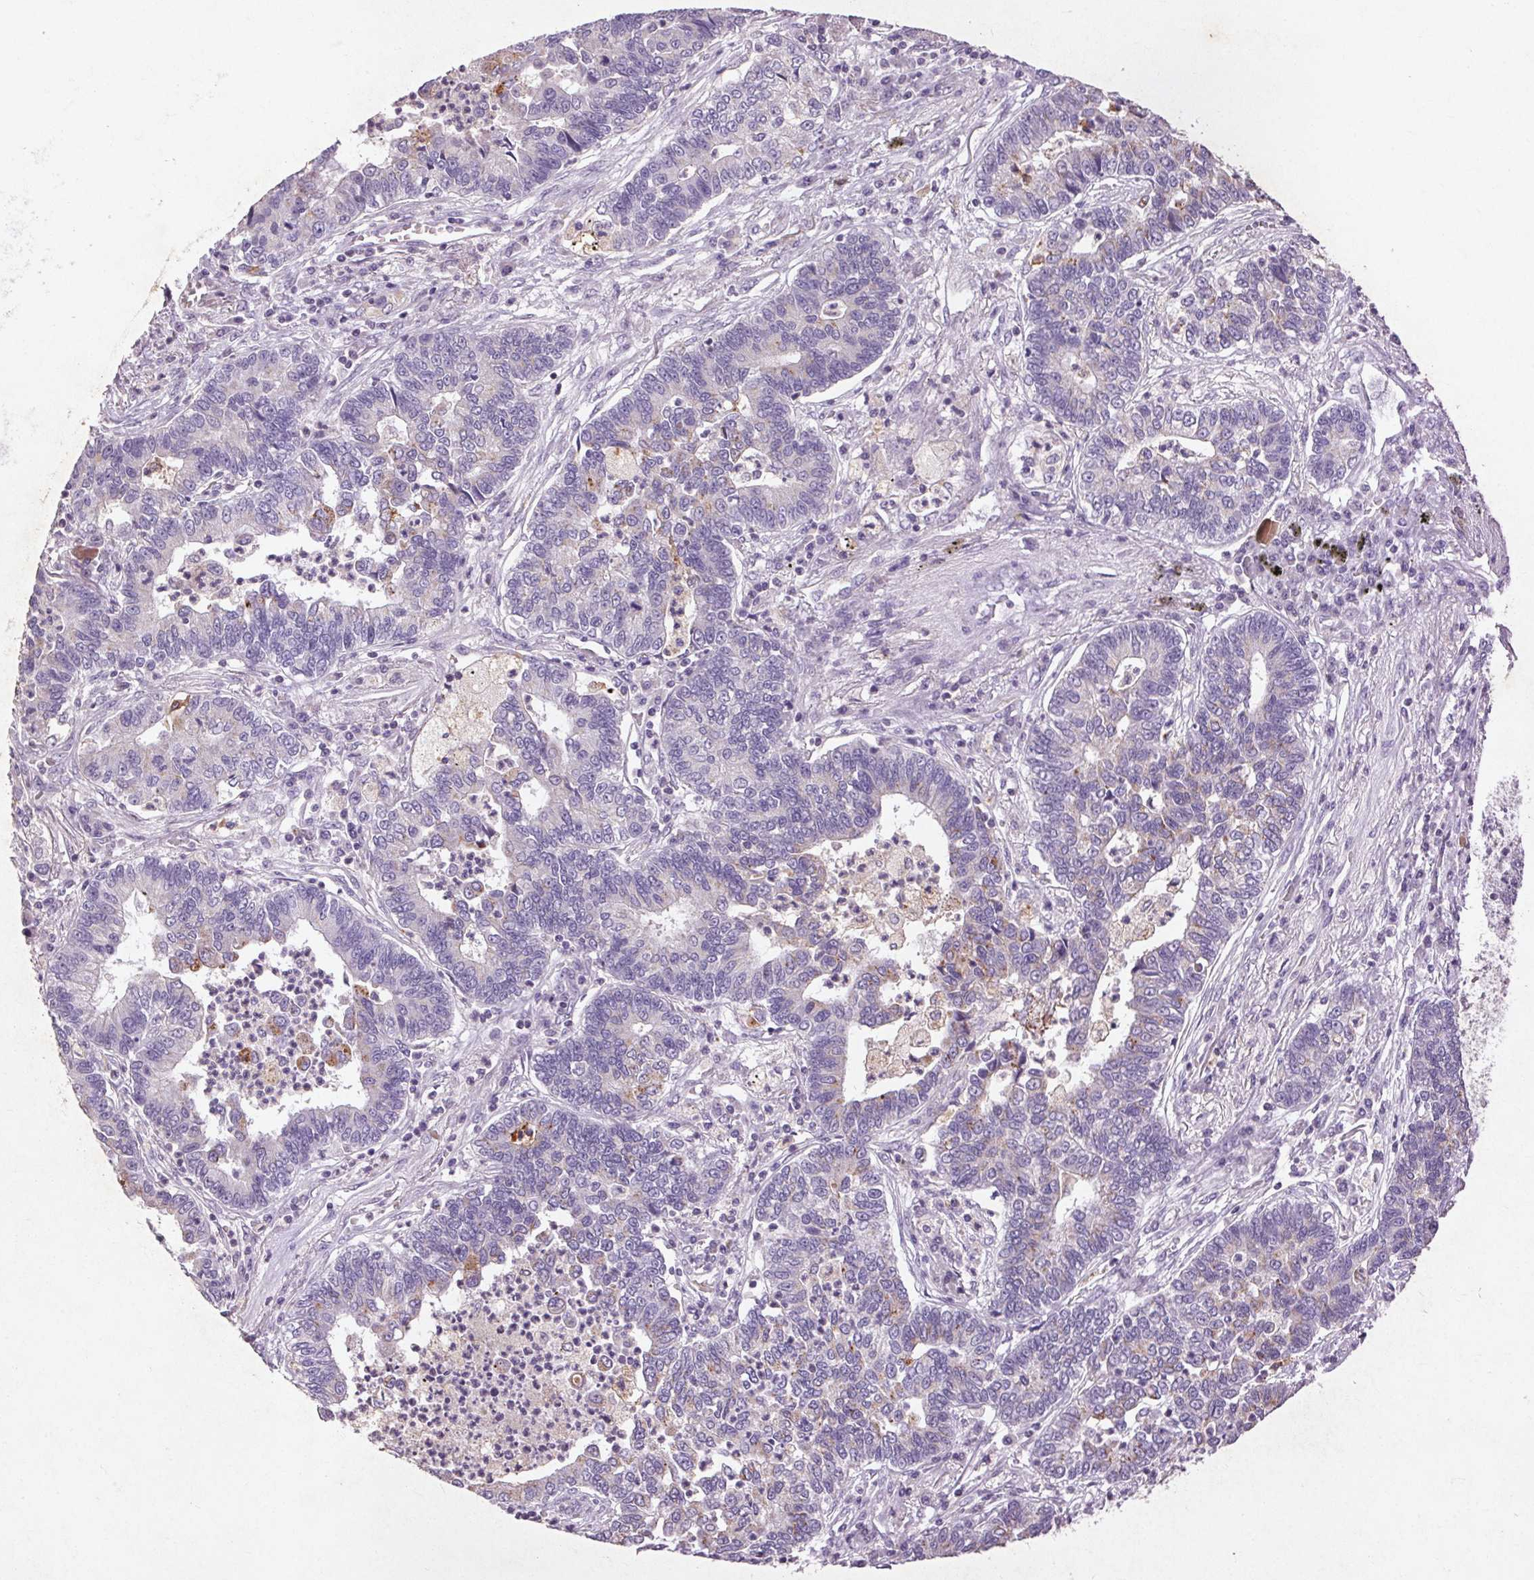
{"staining": {"intensity": "moderate", "quantity": "<25%", "location": "cytoplasmic/membranous"}, "tissue": "lung cancer", "cell_type": "Tumor cells", "image_type": "cancer", "snomed": [{"axis": "morphology", "description": "Adenocarcinoma, NOS"}, {"axis": "topography", "description": "Lung"}], "caption": "IHC (DAB) staining of human adenocarcinoma (lung) reveals moderate cytoplasmic/membranous protein positivity in approximately <25% of tumor cells.", "gene": "FNDC7", "patient": {"sex": "female", "age": 57}}